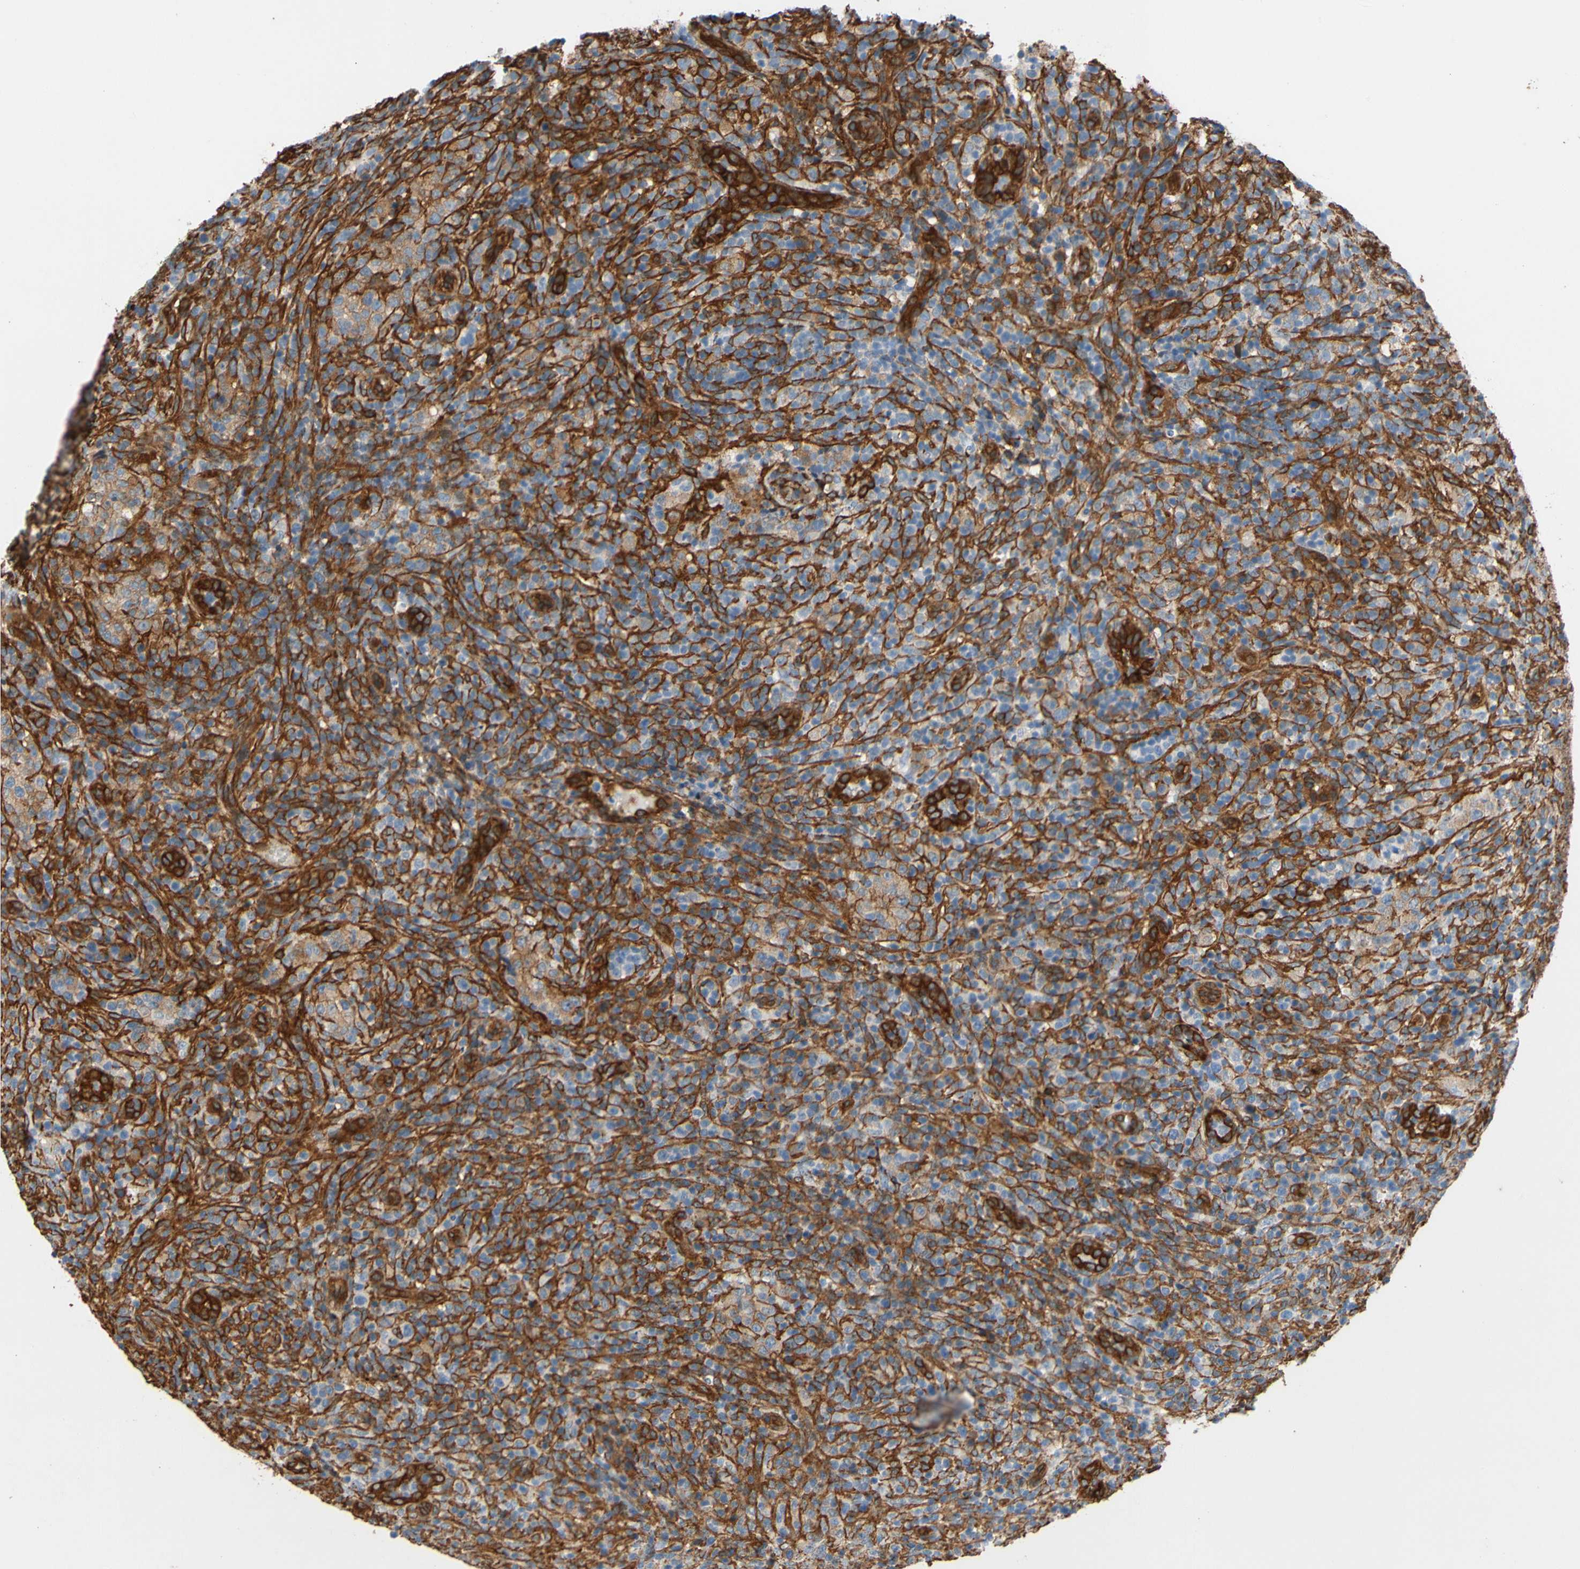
{"staining": {"intensity": "moderate", "quantity": "<25%", "location": "cytoplasmic/membranous"}, "tissue": "lymphoma", "cell_type": "Tumor cells", "image_type": "cancer", "snomed": [{"axis": "morphology", "description": "Malignant lymphoma, non-Hodgkin's type, High grade"}, {"axis": "topography", "description": "Lymph node"}], "caption": "The image shows staining of malignant lymphoma, non-Hodgkin's type (high-grade), revealing moderate cytoplasmic/membranous protein staining (brown color) within tumor cells.", "gene": "CTTNBP2", "patient": {"sex": "female", "age": 76}}